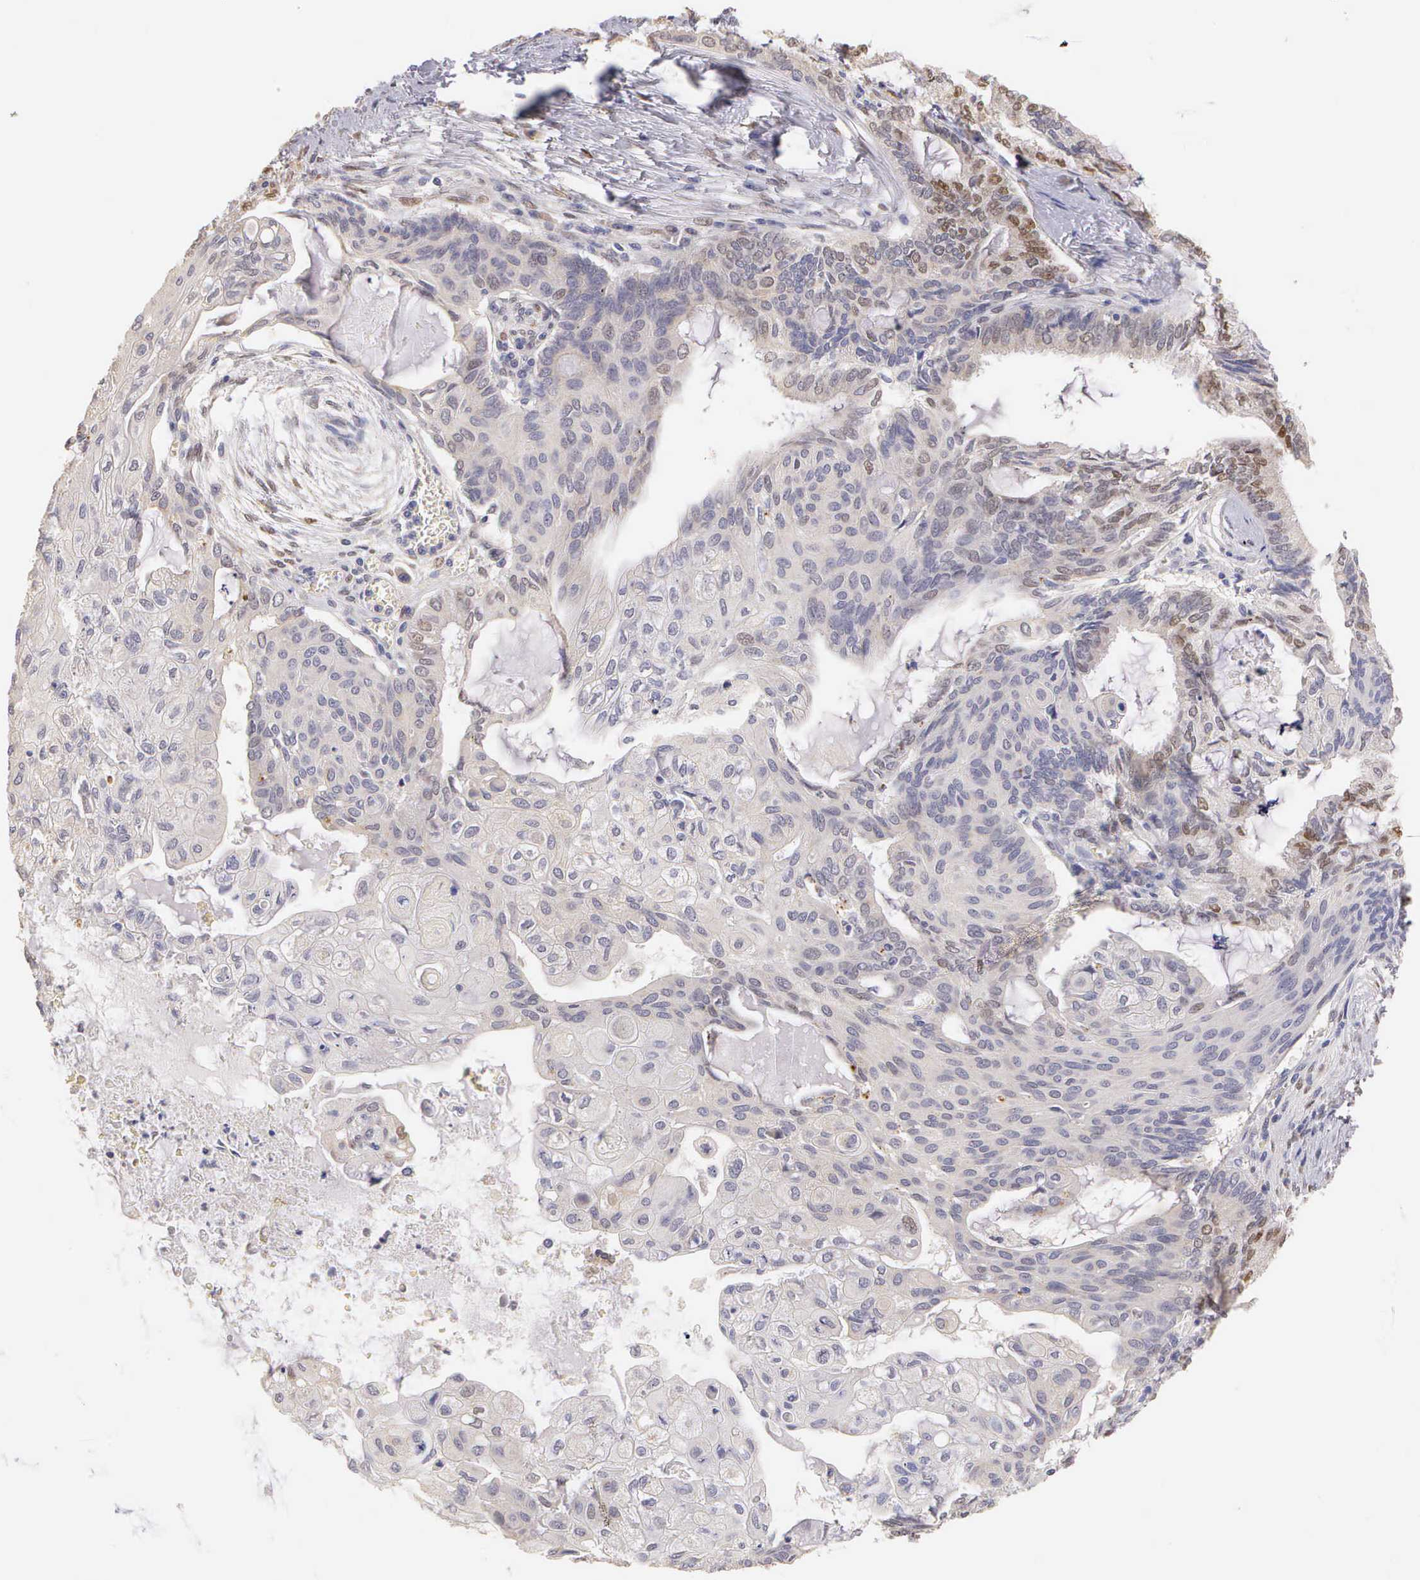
{"staining": {"intensity": "weak", "quantity": "<25%", "location": "nuclear"}, "tissue": "endometrial cancer", "cell_type": "Tumor cells", "image_type": "cancer", "snomed": [{"axis": "morphology", "description": "Adenocarcinoma, NOS"}, {"axis": "topography", "description": "Endometrium"}], "caption": "DAB immunohistochemical staining of endometrial adenocarcinoma demonstrates no significant expression in tumor cells.", "gene": "ESR1", "patient": {"sex": "female", "age": 79}}